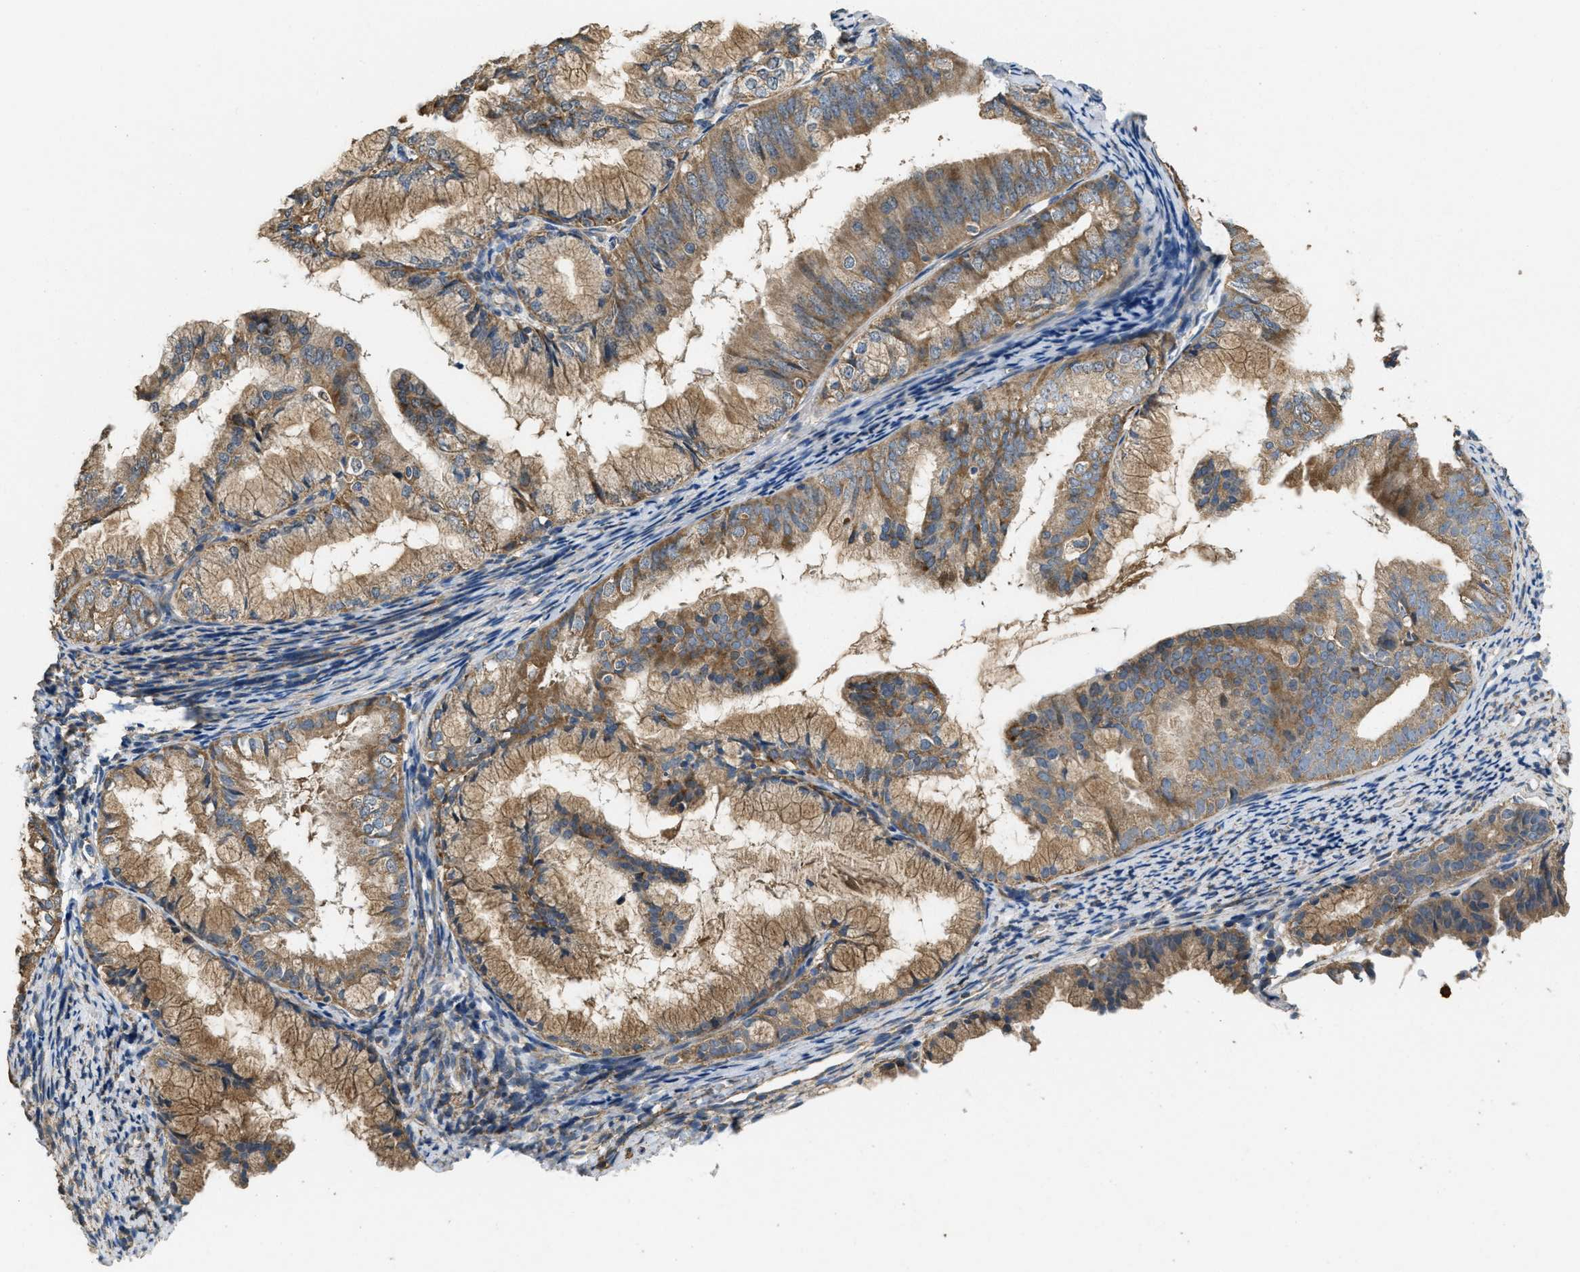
{"staining": {"intensity": "moderate", "quantity": ">75%", "location": "cytoplasmic/membranous"}, "tissue": "endometrial cancer", "cell_type": "Tumor cells", "image_type": "cancer", "snomed": [{"axis": "morphology", "description": "Adenocarcinoma, NOS"}, {"axis": "topography", "description": "Endometrium"}], "caption": "Endometrial cancer stained with DAB (3,3'-diaminobenzidine) immunohistochemistry (IHC) shows medium levels of moderate cytoplasmic/membranous positivity in about >75% of tumor cells.", "gene": "THBS2", "patient": {"sex": "female", "age": 63}}